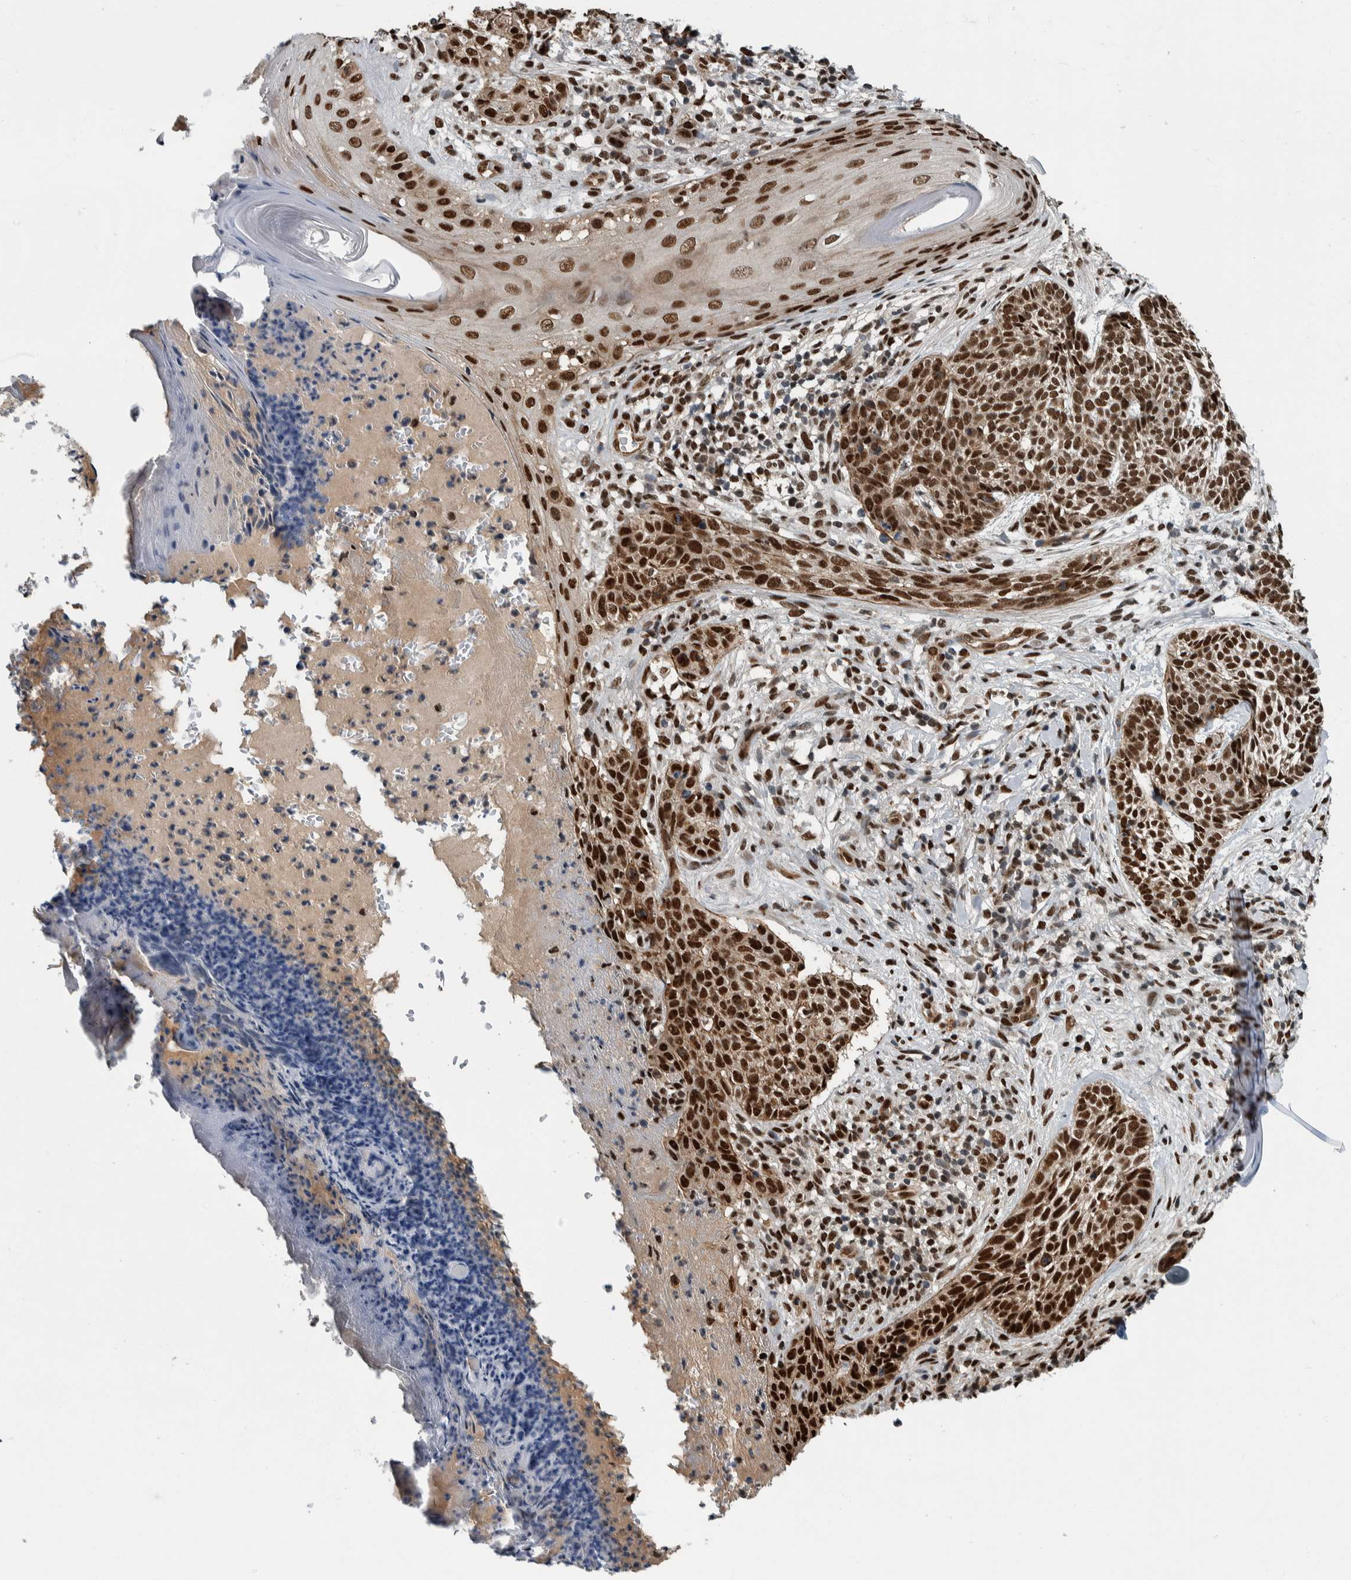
{"staining": {"intensity": "strong", "quantity": ">75%", "location": "nuclear"}, "tissue": "skin cancer", "cell_type": "Tumor cells", "image_type": "cancer", "snomed": [{"axis": "morphology", "description": "Normal tissue, NOS"}, {"axis": "morphology", "description": "Basal cell carcinoma"}, {"axis": "topography", "description": "Skin"}], "caption": "Skin cancer stained with immunohistochemistry (IHC) shows strong nuclear positivity in approximately >75% of tumor cells.", "gene": "FAM135B", "patient": {"sex": "male", "age": 67}}